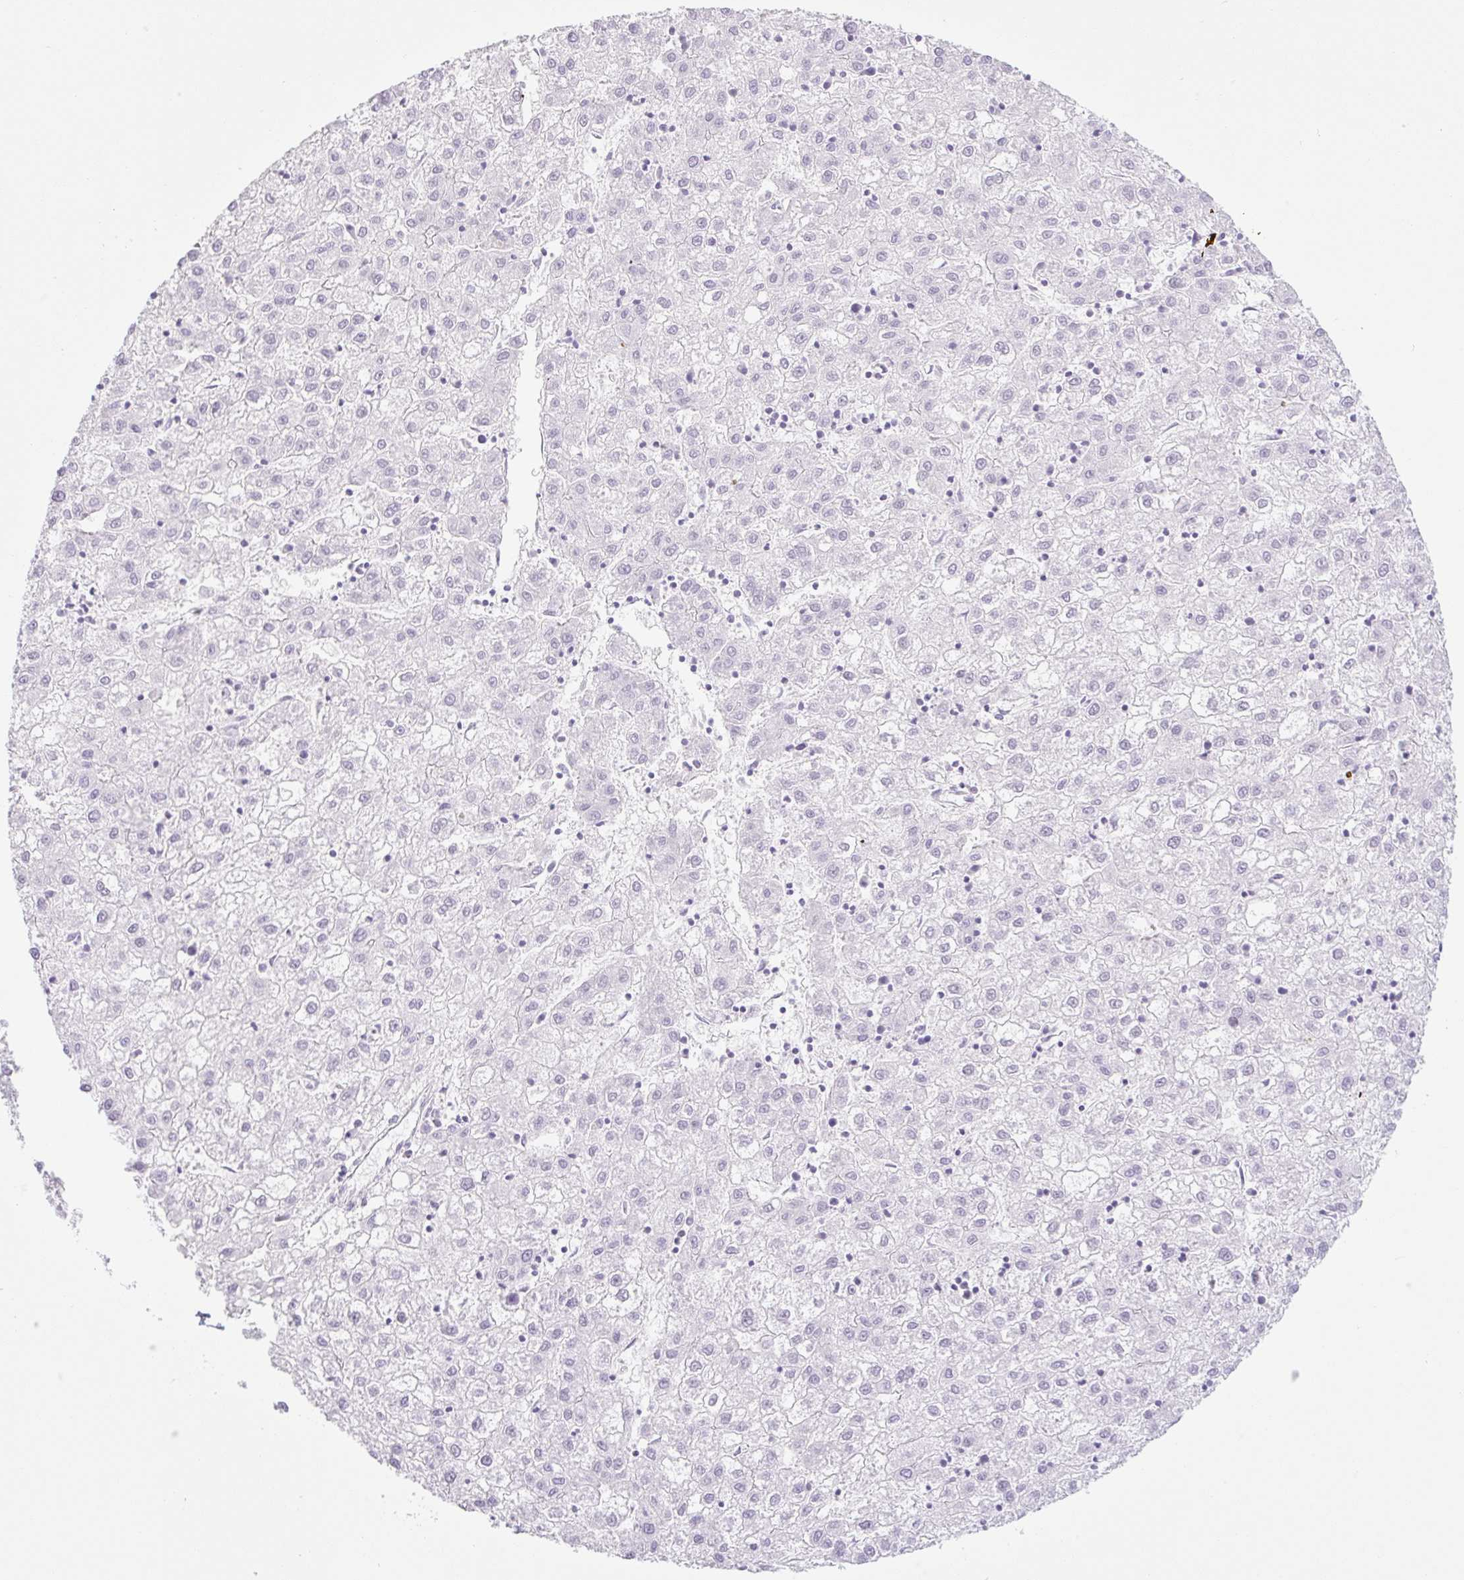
{"staining": {"intensity": "negative", "quantity": "none", "location": "none"}, "tissue": "liver cancer", "cell_type": "Tumor cells", "image_type": "cancer", "snomed": [{"axis": "morphology", "description": "Carcinoma, Hepatocellular, NOS"}, {"axis": "topography", "description": "Liver"}], "caption": "A histopathology image of liver cancer stained for a protein demonstrates no brown staining in tumor cells.", "gene": "TLE3", "patient": {"sex": "male", "age": 72}}